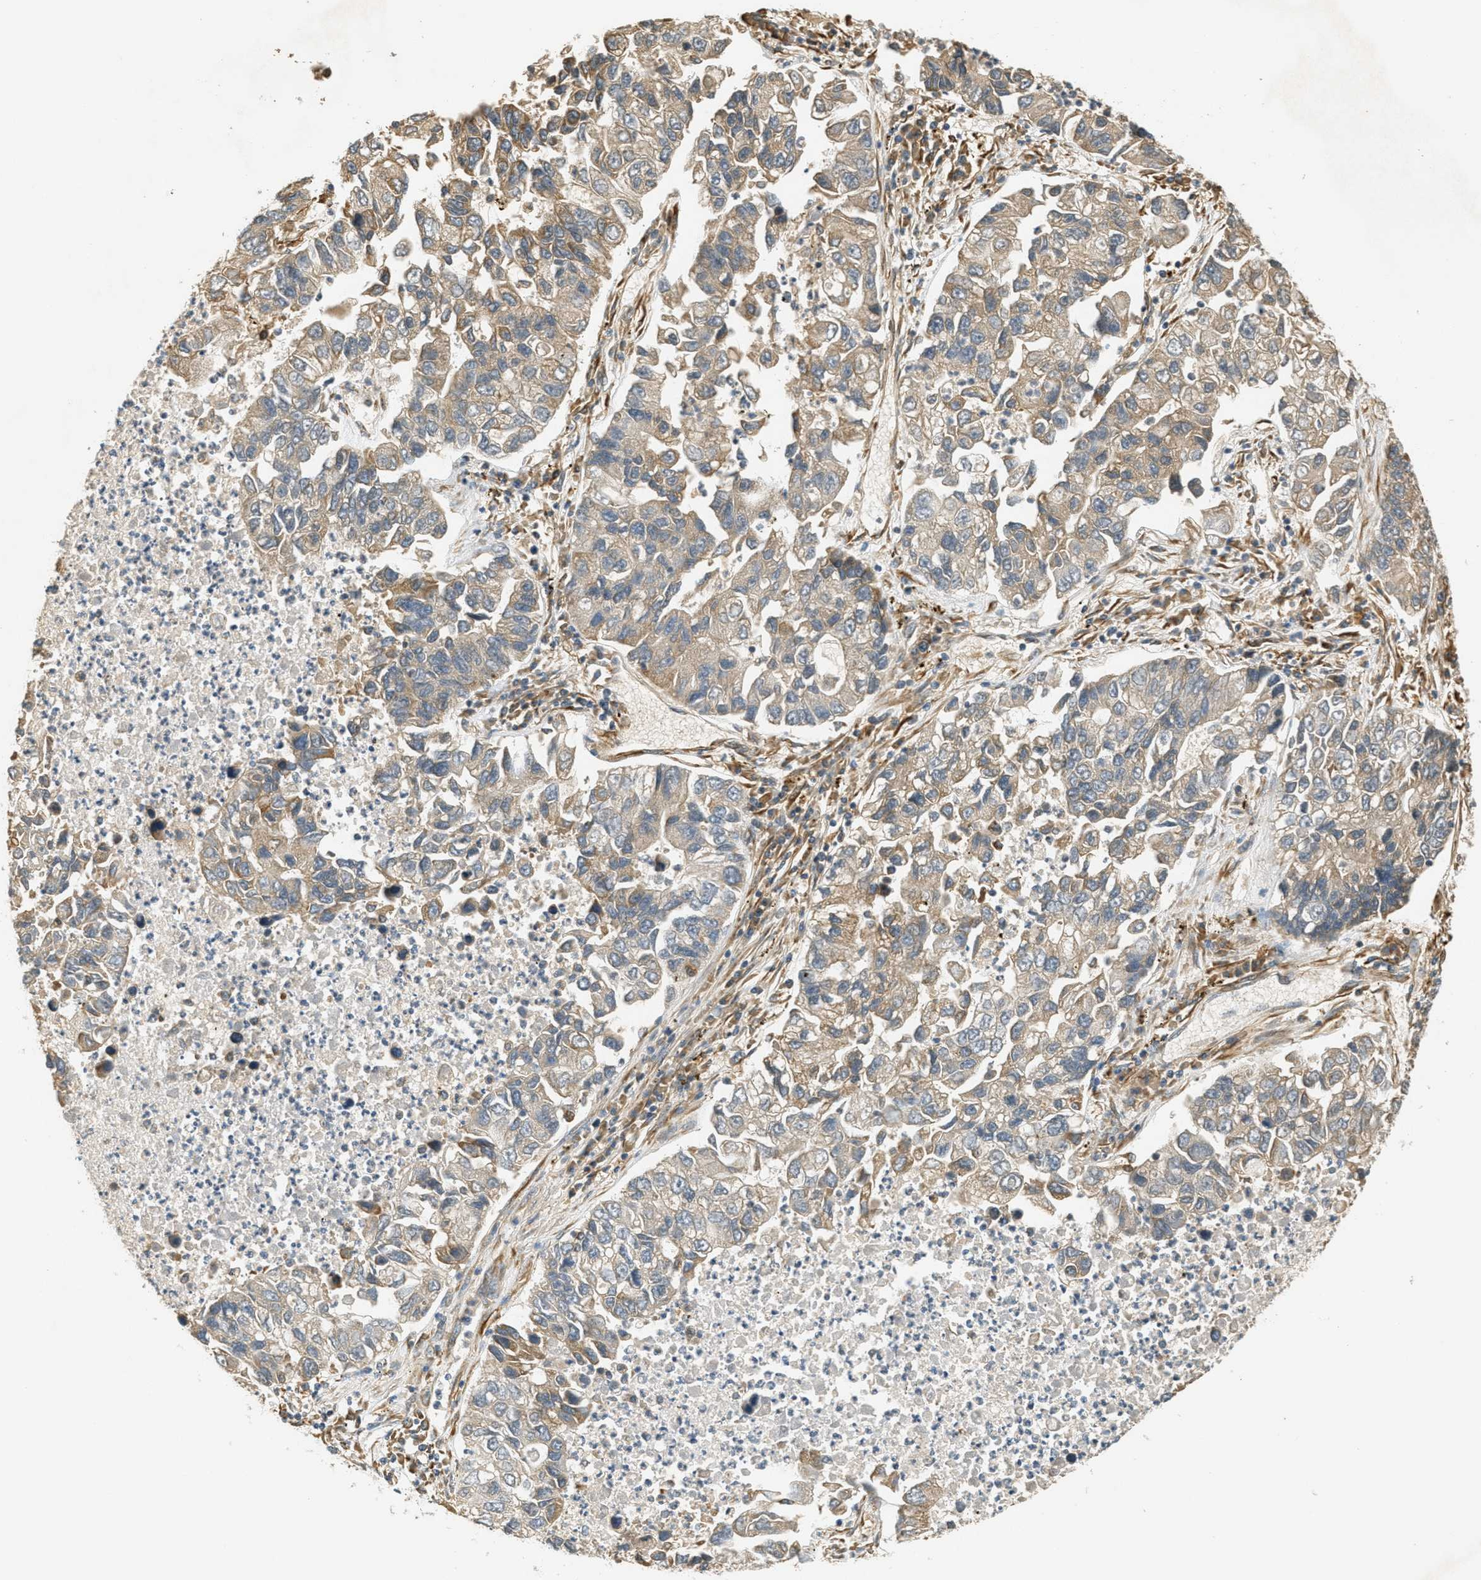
{"staining": {"intensity": "weak", "quantity": ">75%", "location": "cytoplasmic/membranous"}, "tissue": "lung cancer", "cell_type": "Tumor cells", "image_type": "cancer", "snomed": [{"axis": "morphology", "description": "Adenocarcinoma, NOS"}, {"axis": "topography", "description": "Lung"}], "caption": "Protein staining by immunohistochemistry reveals weak cytoplasmic/membranous staining in approximately >75% of tumor cells in lung cancer. (DAB (3,3'-diaminobenzidine) IHC, brown staining for protein, blue staining for nuclei).", "gene": "PDK1", "patient": {"sex": "female", "age": 51}}